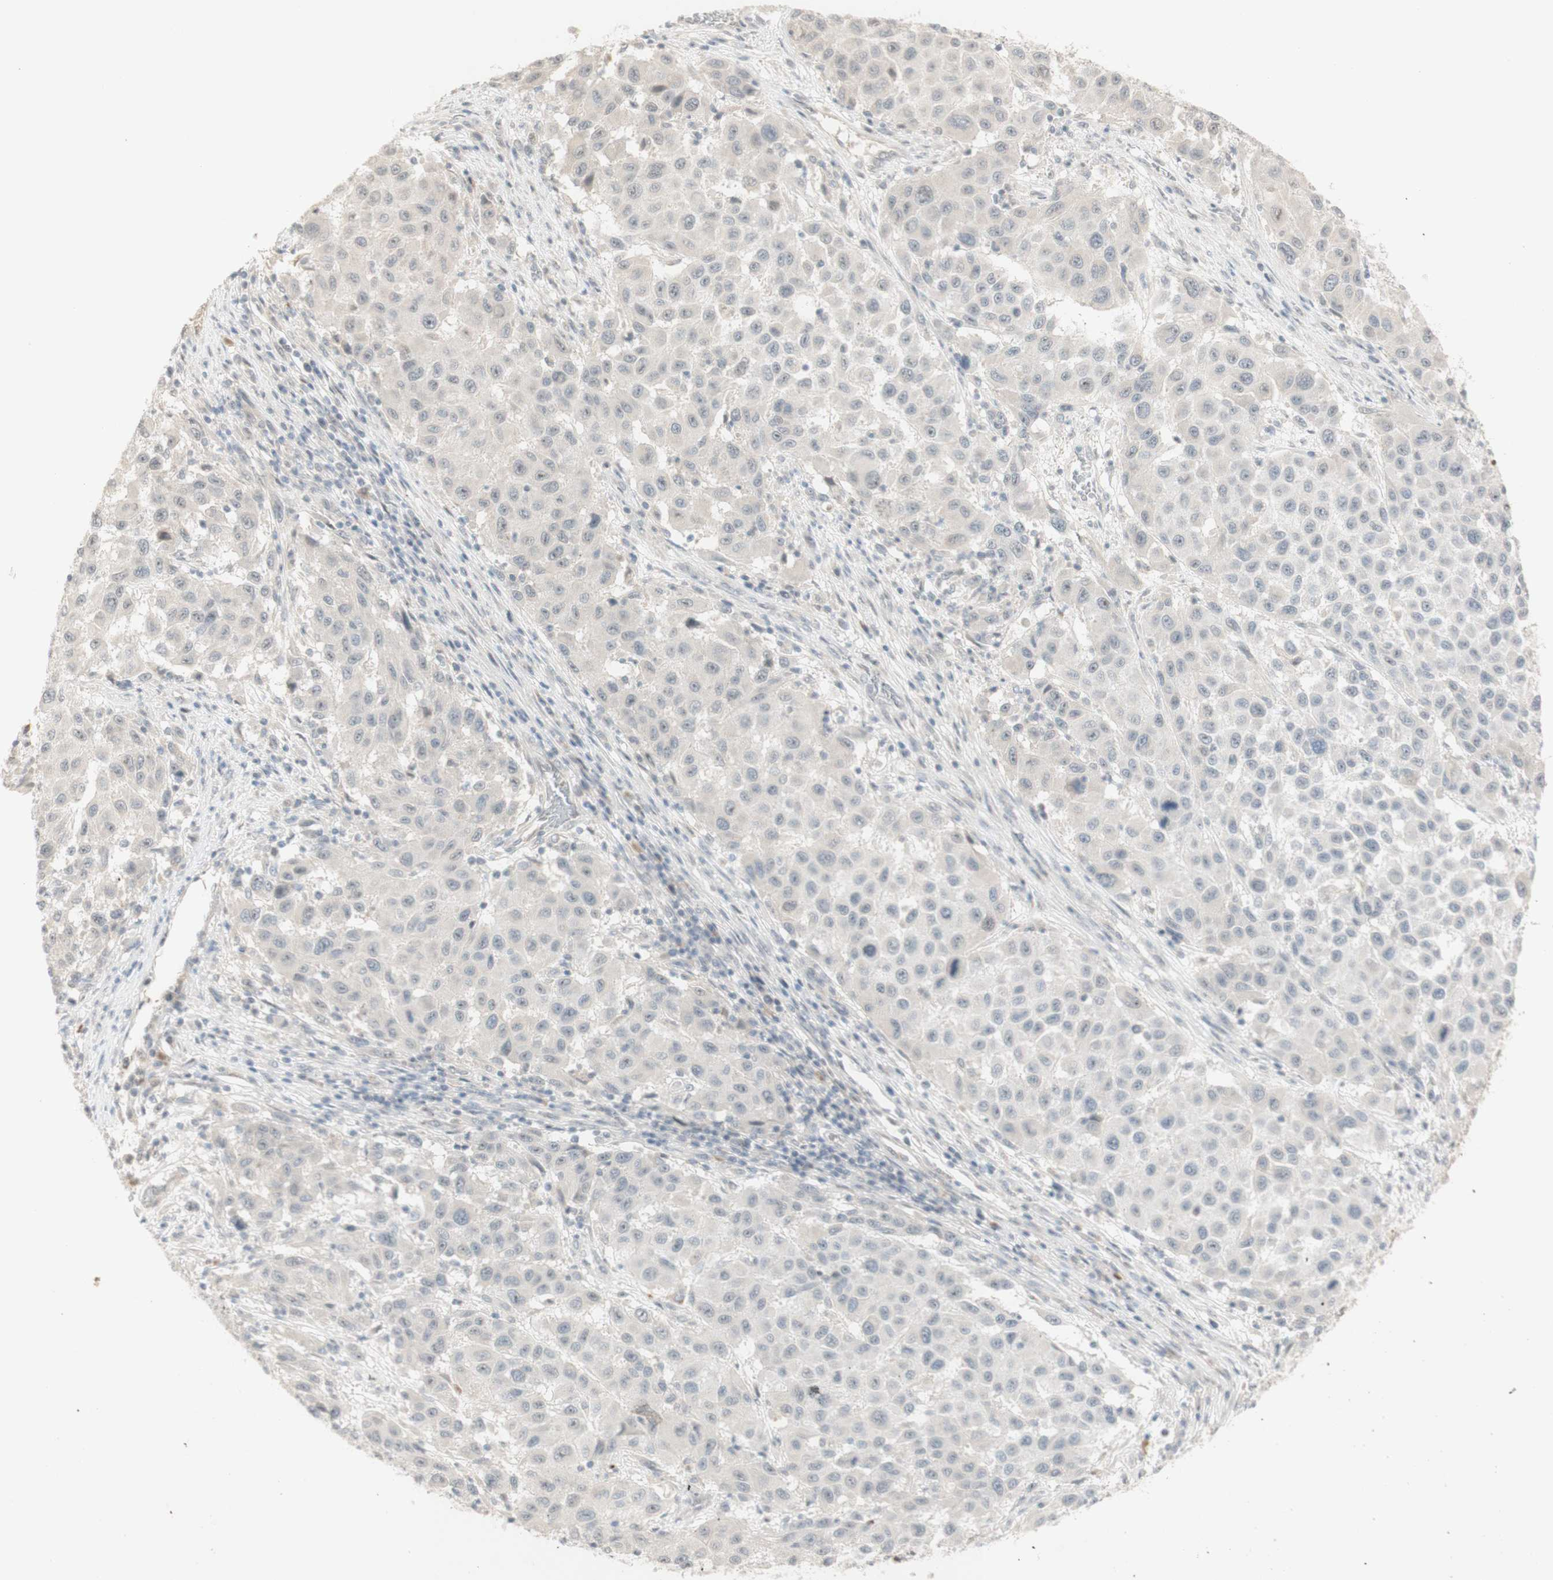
{"staining": {"intensity": "negative", "quantity": "none", "location": "none"}, "tissue": "melanoma", "cell_type": "Tumor cells", "image_type": "cancer", "snomed": [{"axis": "morphology", "description": "Malignant melanoma, Metastatic site"}, {"axis": "topography", "description": "Lymph node"}], "caption": "Protein analysis of malignant melanoma (metastatic site) demonstrates no significant expression in tumor cells. Nuclei are stained in blue.", "gene": "PLCD4", "patient": {"sex": "male", "age": 61}}